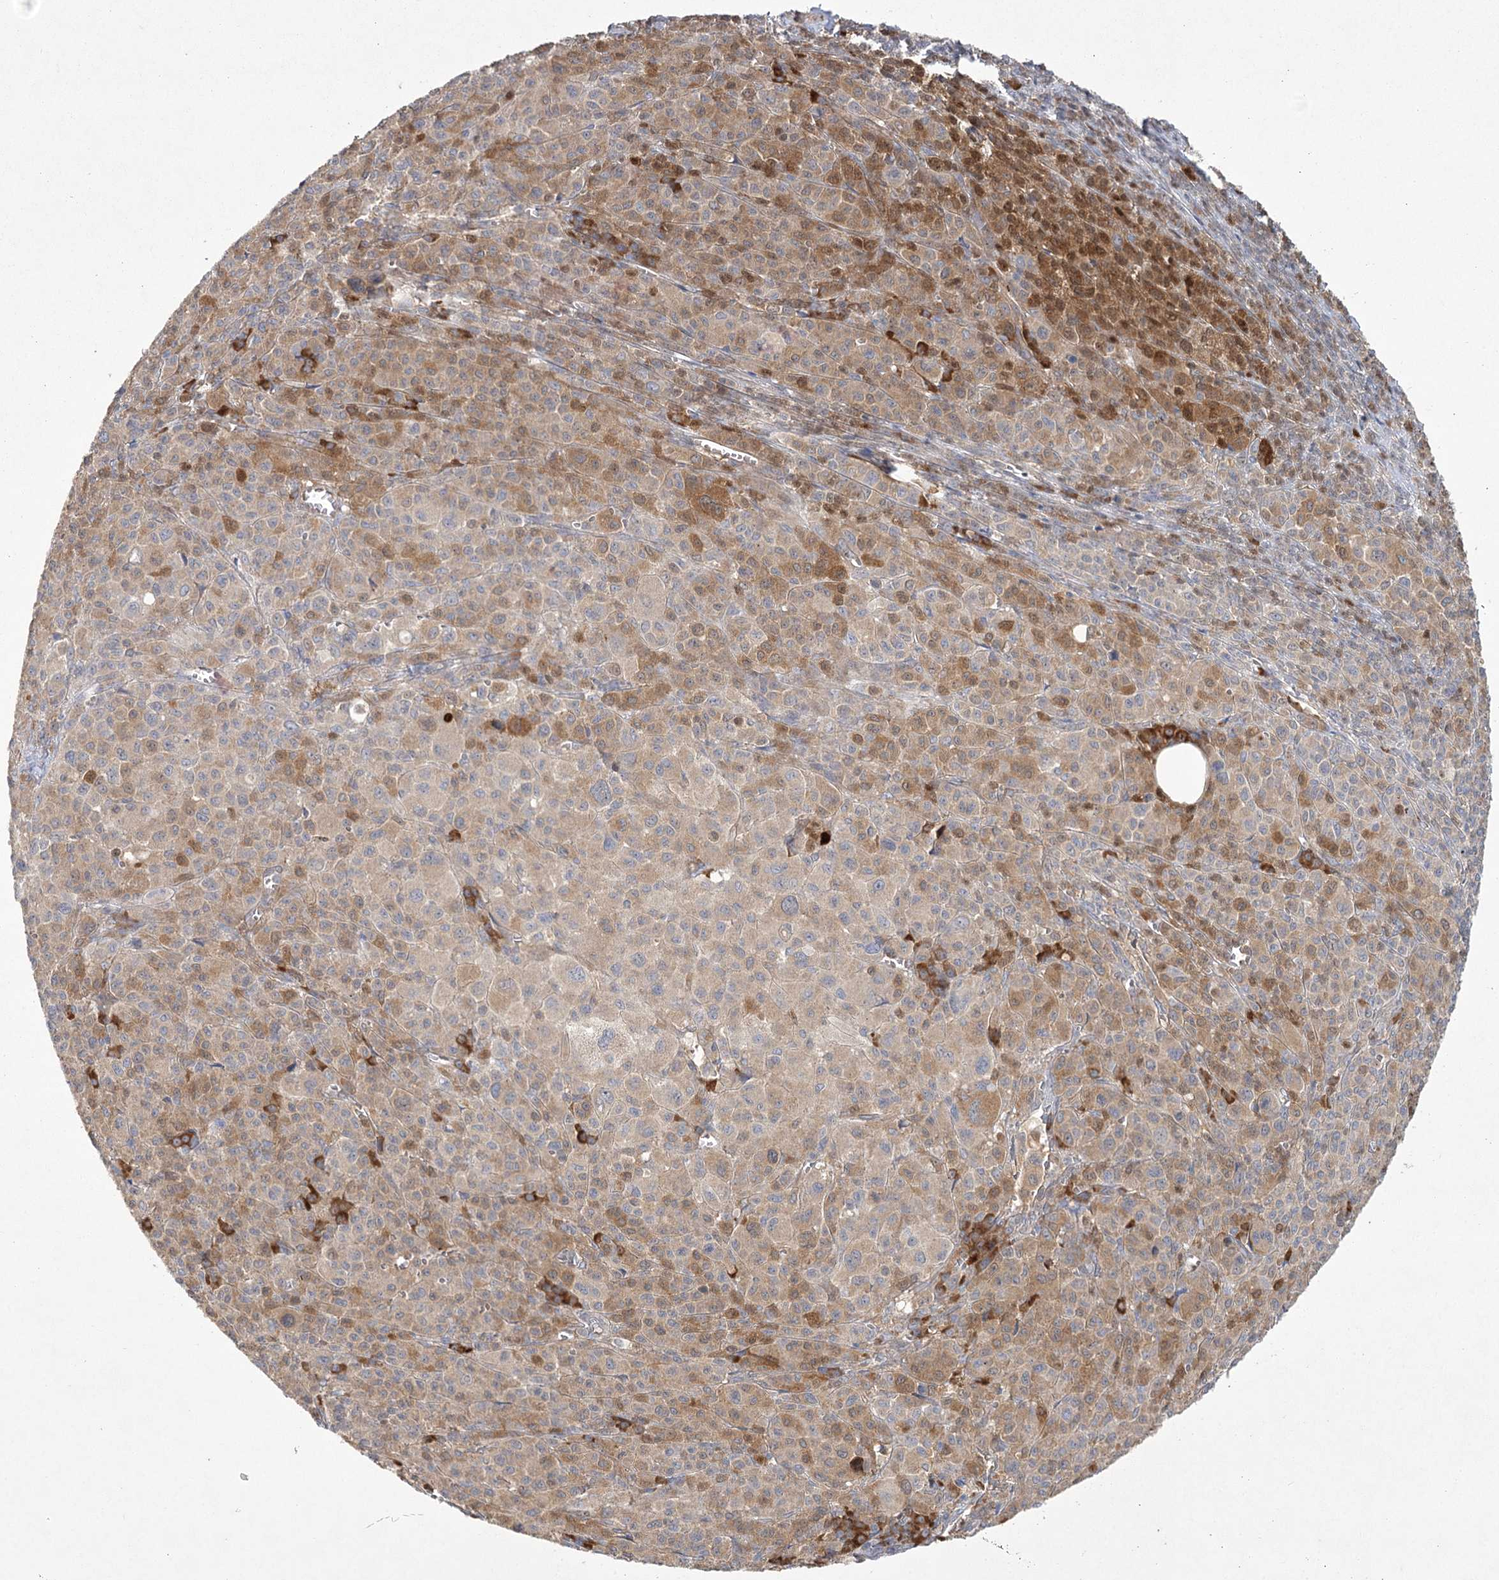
{"staining": {"intensity": "moderate", "quantity": ">75%", "location": "cytoplasmic/membranous"}, "tissue": "melanoma", "cell_type": "Tumor cells", "image_type": "cancer", "snomed": [{"axis": "morphology", "description": "Malignant melanoma, Metastatic site"}, {"axis": "topography", "description": "Skin"}], "caption": "A brown stain shows moderate cytoplasmic/membranous expression of a protein in human melanoma tumor cells.", "gene": "CAMTA1", "patient": {"sex": "female", "age": 74}}